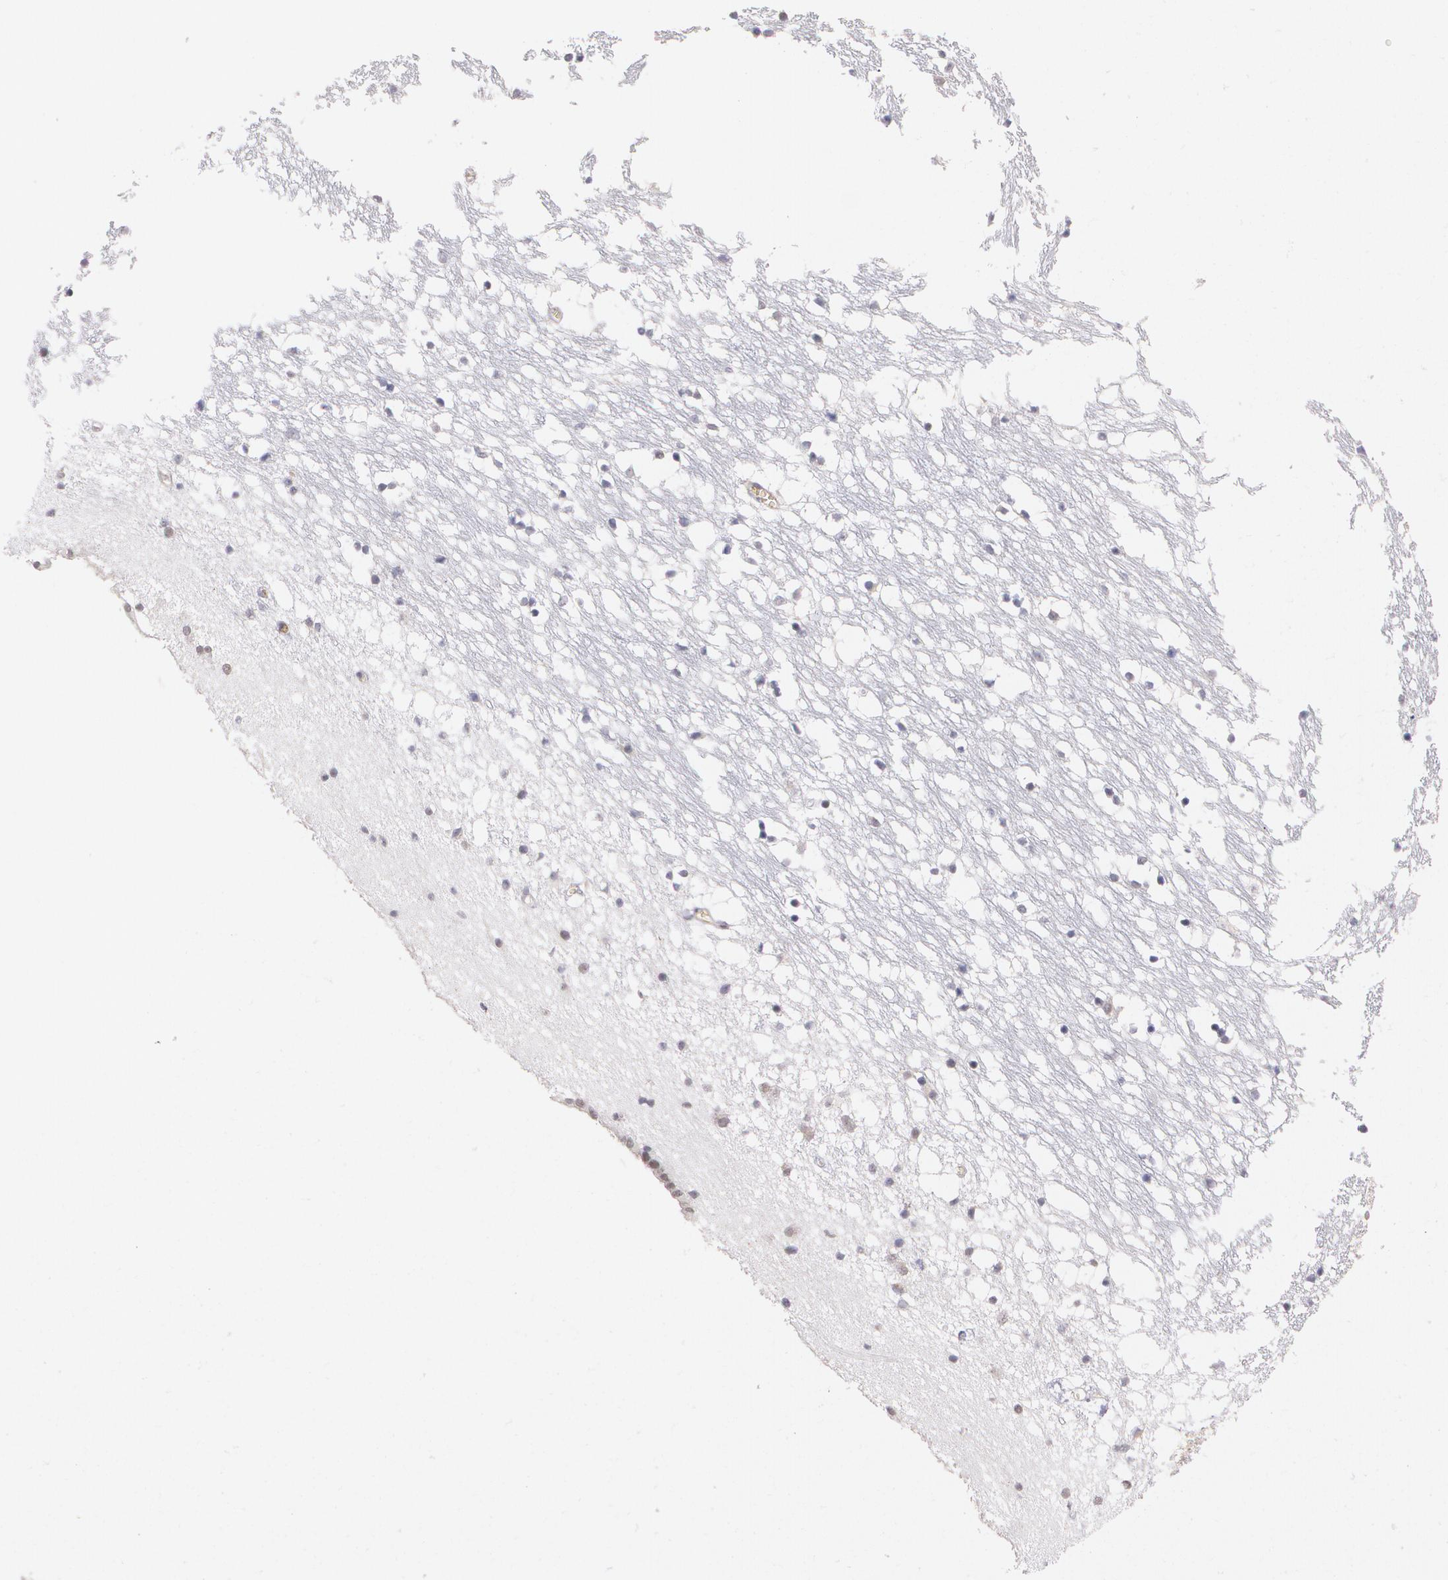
{"staining": {"intensity": "negative", "quantity": "none", "location": "none"}, "tissue": "caudate", "cell_type": "Glial cells", "image_type": "normal", "snomed": [{"axis": "morphology", "description": "Normal tissue, NOS"}, {"axis": "topography", "description": "Lateral ventricle wall"}], "caption": "A high-resolution micrograph shows immunohistochemistry (IHC) staining of benign caudate, which shows no significant expression in glial cells.", "gene": "PTS", "patient": {"sex": "male", "age": 45}}